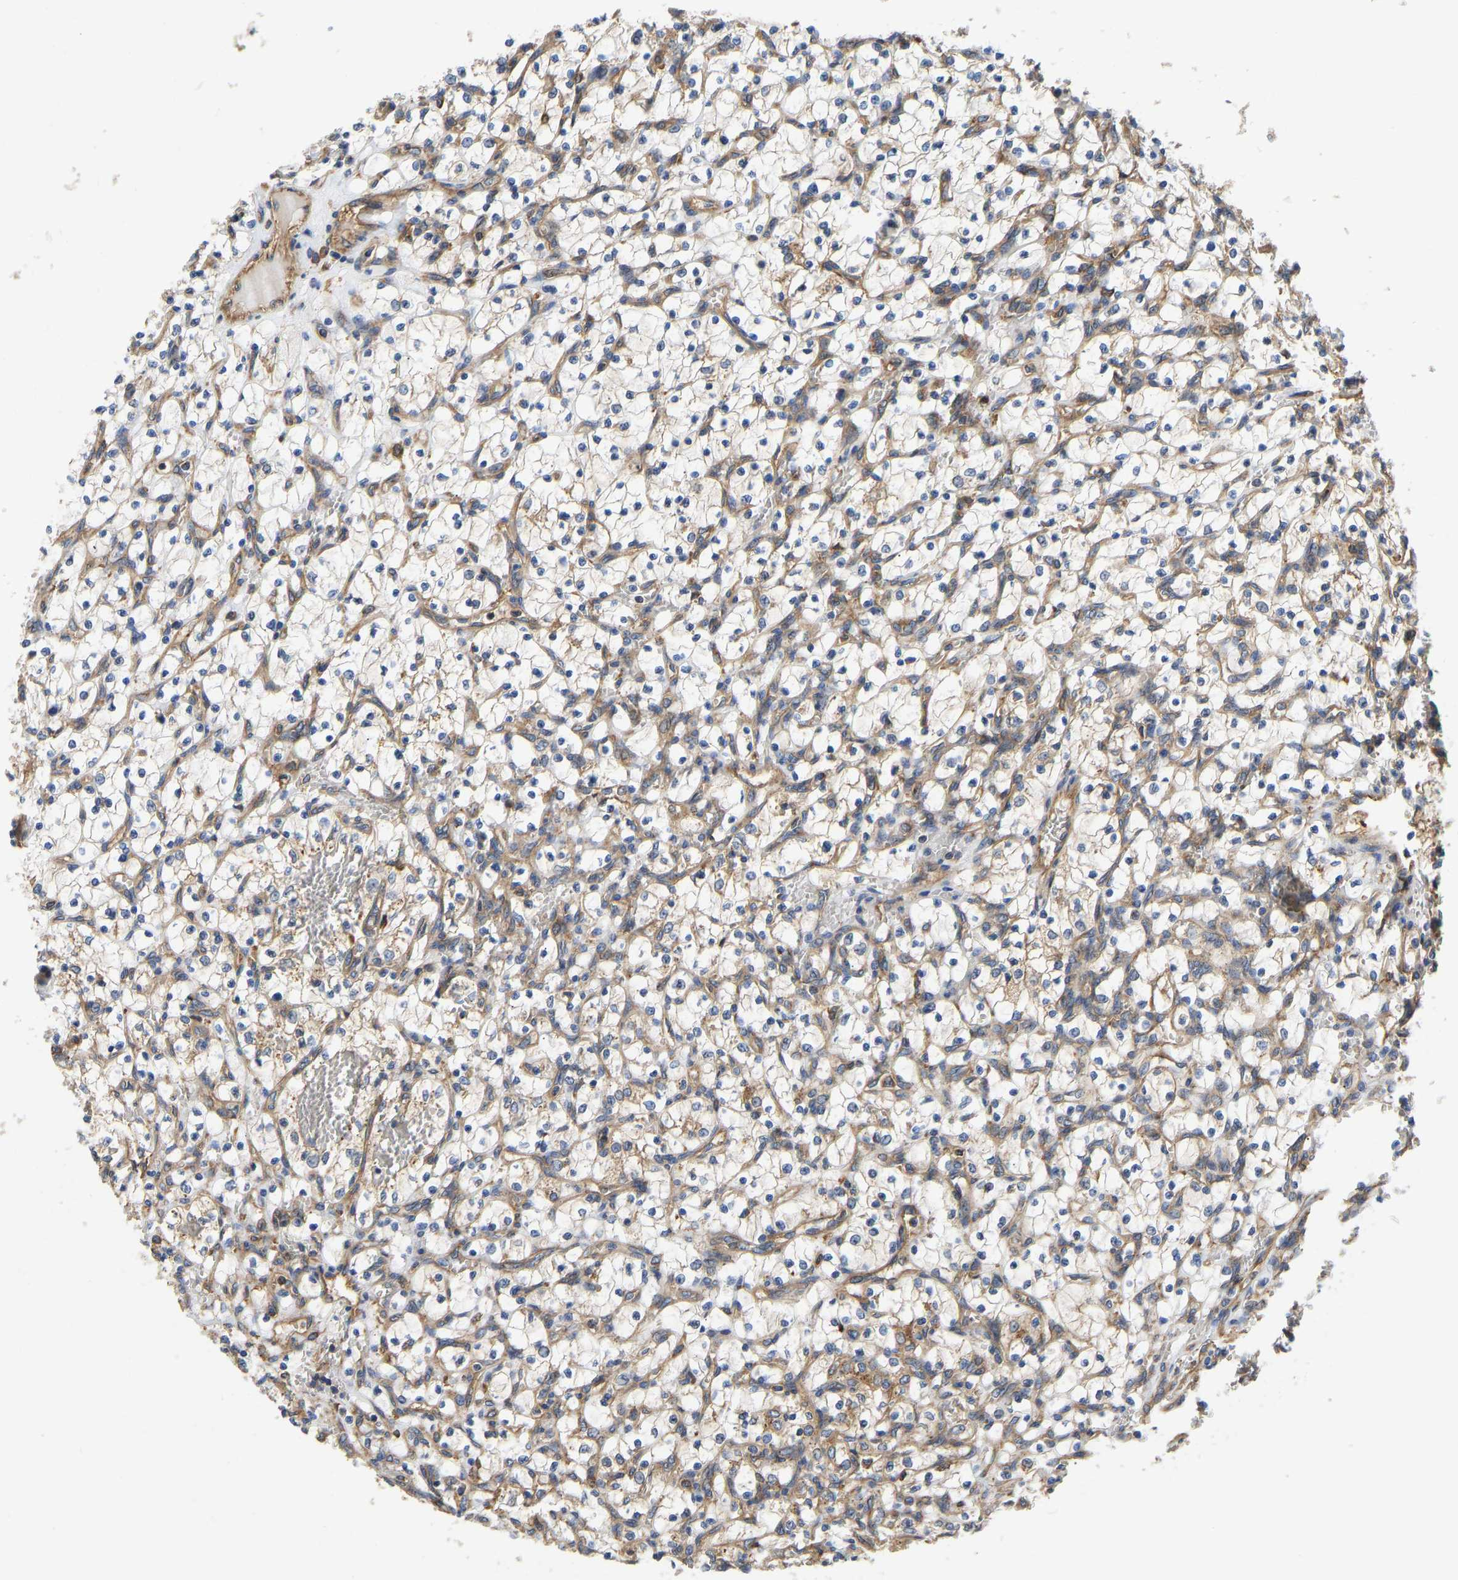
{"staining": {"intensity": "weak", "quantity": "25%-75%", "location": "cytoplasmic/membranous"}, "tissue": "renal cancer", "cell_type": "Tumor cells", "image_type": "cancer", "snomed": [{"axis": "morphology", "description": "Adenocarcinoma, NOS"}, {"axis": "topography", "description": "Kidney"}], "caption": "Immunohistochemistry (IHC) histopathology image of adenocarcinoma (renal) stained for a protein (brown), which demonstrates low levels of weak cytoplasmic/membranous positivity in about 25%-75% of tumor cells.", "gene": "FLNB", "patient": {"sex": "female", "age": 69}}